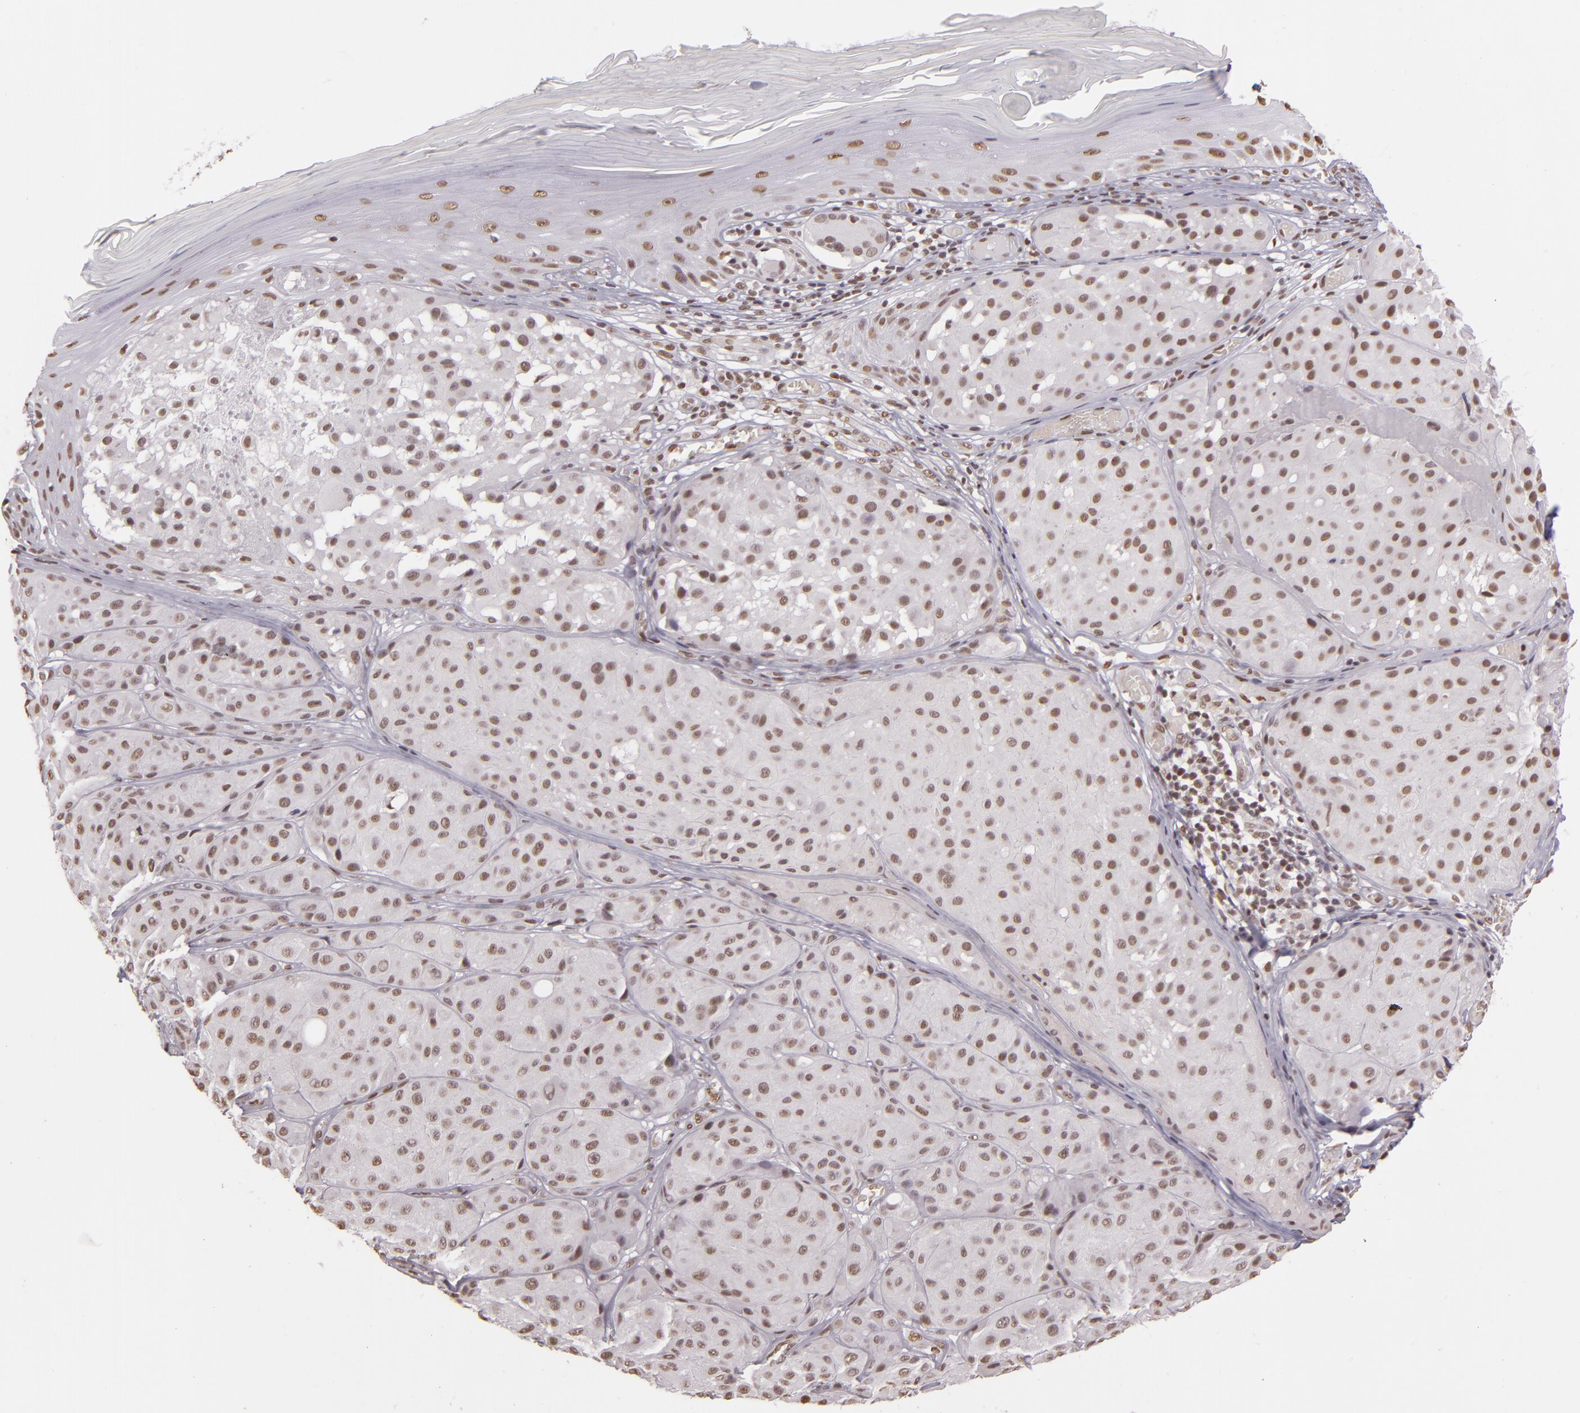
{"staining": {"intensity": "weak", "quantity": "25%-75%", "location": "nuclear"}, "tissue": "melanoma", "cell_type": "Tumor cells", "image_type": "cancer", "snomed": [{"axis": "morphology", "description": "Malignant melanoma, NOS"}, {"axis": "topography", "description": "Skin"}], "caption": "A high-resolution micrograph shows immunohistochemistry (IHC) staining of melanoma, which shows weak nuclear expression in approximately 25%-75% of tumor cells.", "gene": "PAPOLA", "patient": {"sex": "male", "age": 36}}